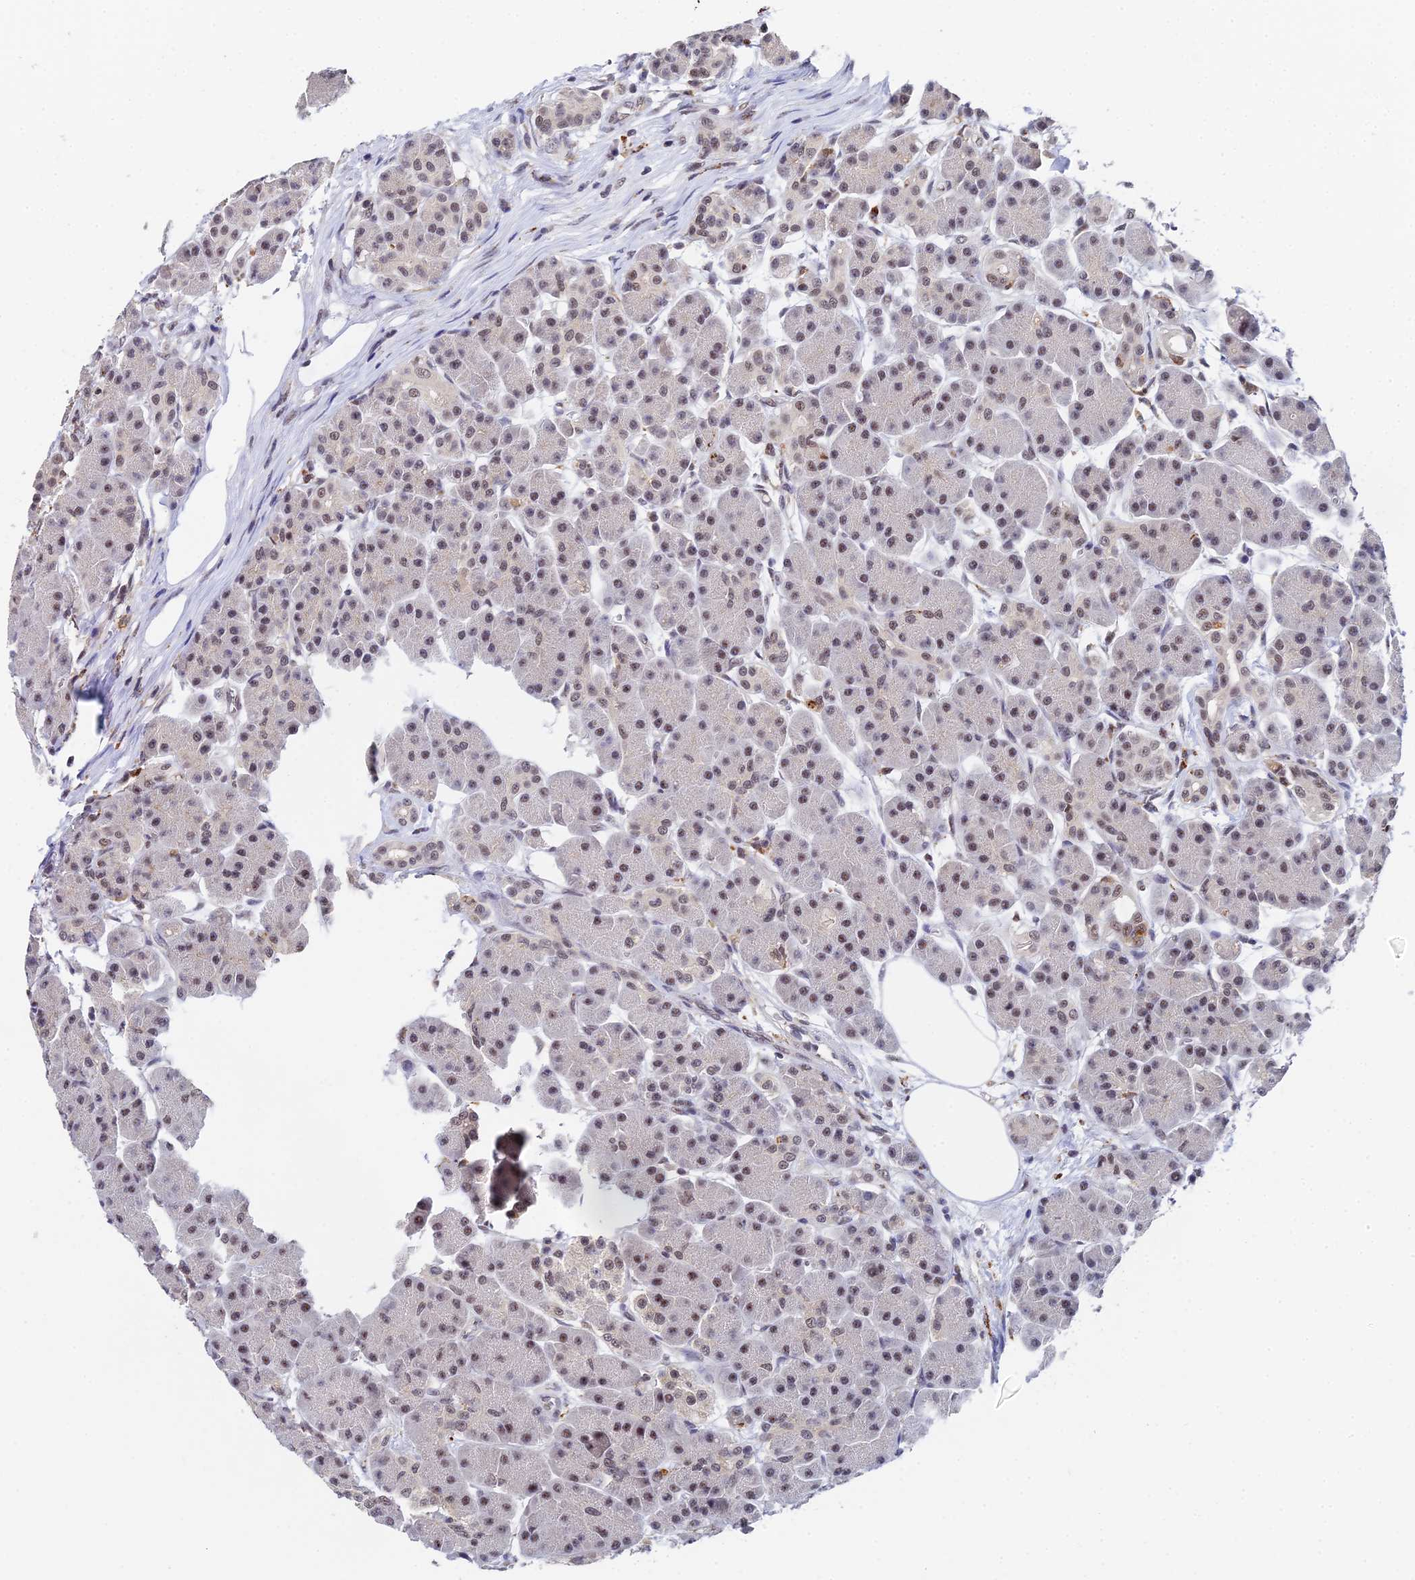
{"staining": {"intensity": "strong", "quantity": "25%-75%", "location": "nuclear"}, "tissue": "pancreas", "cell_type": "Exocrine glandular cells", "image_type": "normal", "snomed": [{"axis": "morphology", "description": "Normal tissue, NOS"}, {"axis": "topography", "description": "Pancreas"}], "caption": "Immunohistochemical staining of normal pancreas exhibits 25%-75% levels of strong nuclear protein expression in about 25%-75% of exocrine glandular cells. (DAB IHC with brightfield microscopy, high magnification).", "gene": "MAGOHB", "patient": {"sex": "male", "age": 63}}